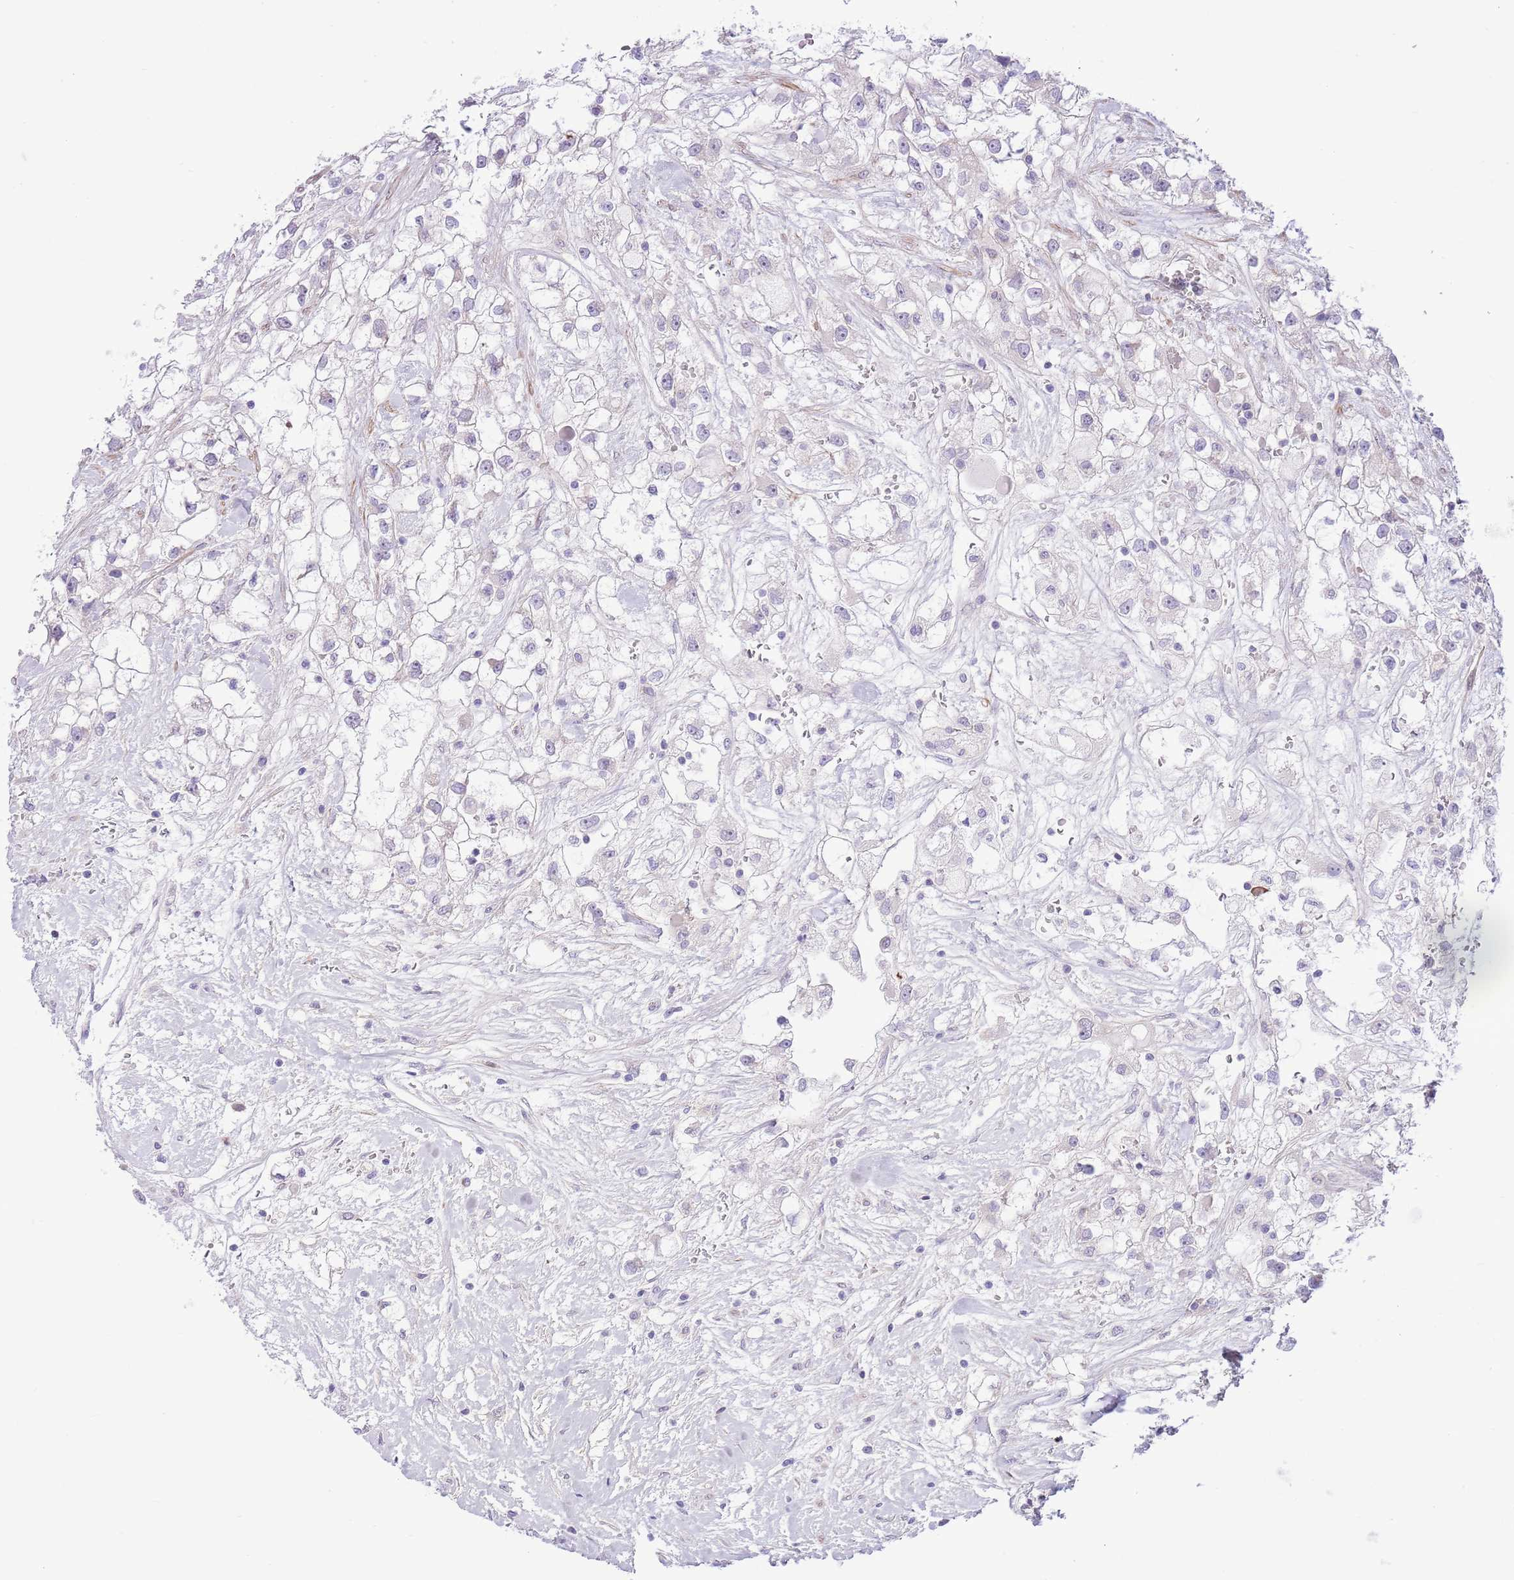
{"staining": {"intensity": "negative", "quantity": "none", "location": "none"}, "tissue": "renal cancer", "cell_type": "Tumor cells", "image_type": "cancer", "snomed": [{"axis": "morphology", "description": "Adenocarcinoma, NOS"}, {"axis": "topography", "description": "Kidney"}], "caption": "DAB (3,3'-diaminobenzidine) immunohistochemical staining of human renal cancer shows no significant expression in tumor cells.", "gene": "ZC4H2", "patient": {"sex": "male", "age": 59}}